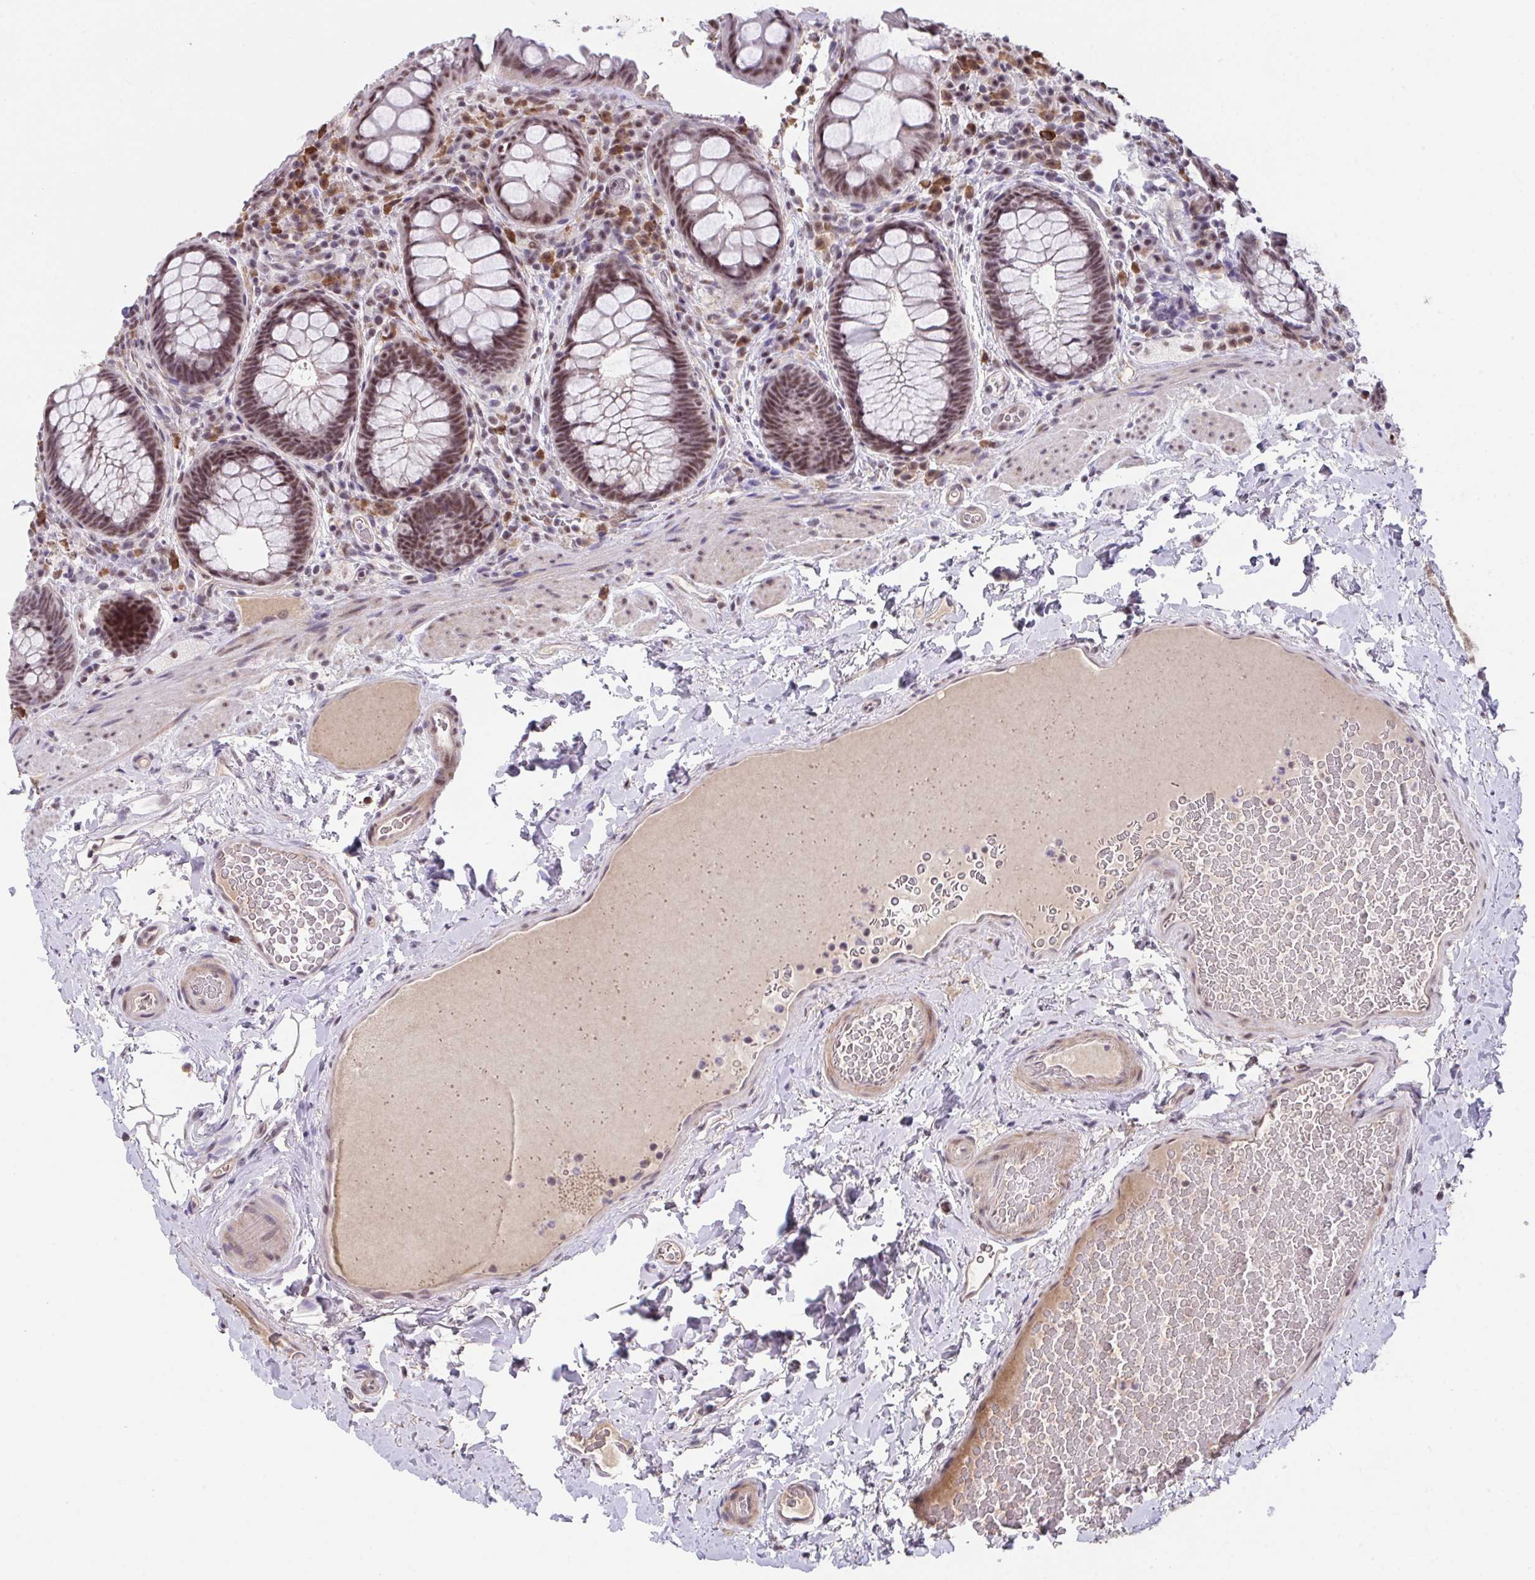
{"staining": {"intensity": "moderate", "quantity": ">75%", "location": "nuclear"}, "tissue": "rectum", "cell_type": "Glandular cells", "image_type": "normal", "snomed": [{"axis": "morphology", "description": "Normal tissue, NOS"}, {"axis": "topography", "description": "Rectum"}], "caption": "Protein staining displays moderate nuclear staining in approximately >75% of glandular cells in unremarkable rectum.", "gene": "RBBP6", "patient": {"sex": "female", "age": 69}}